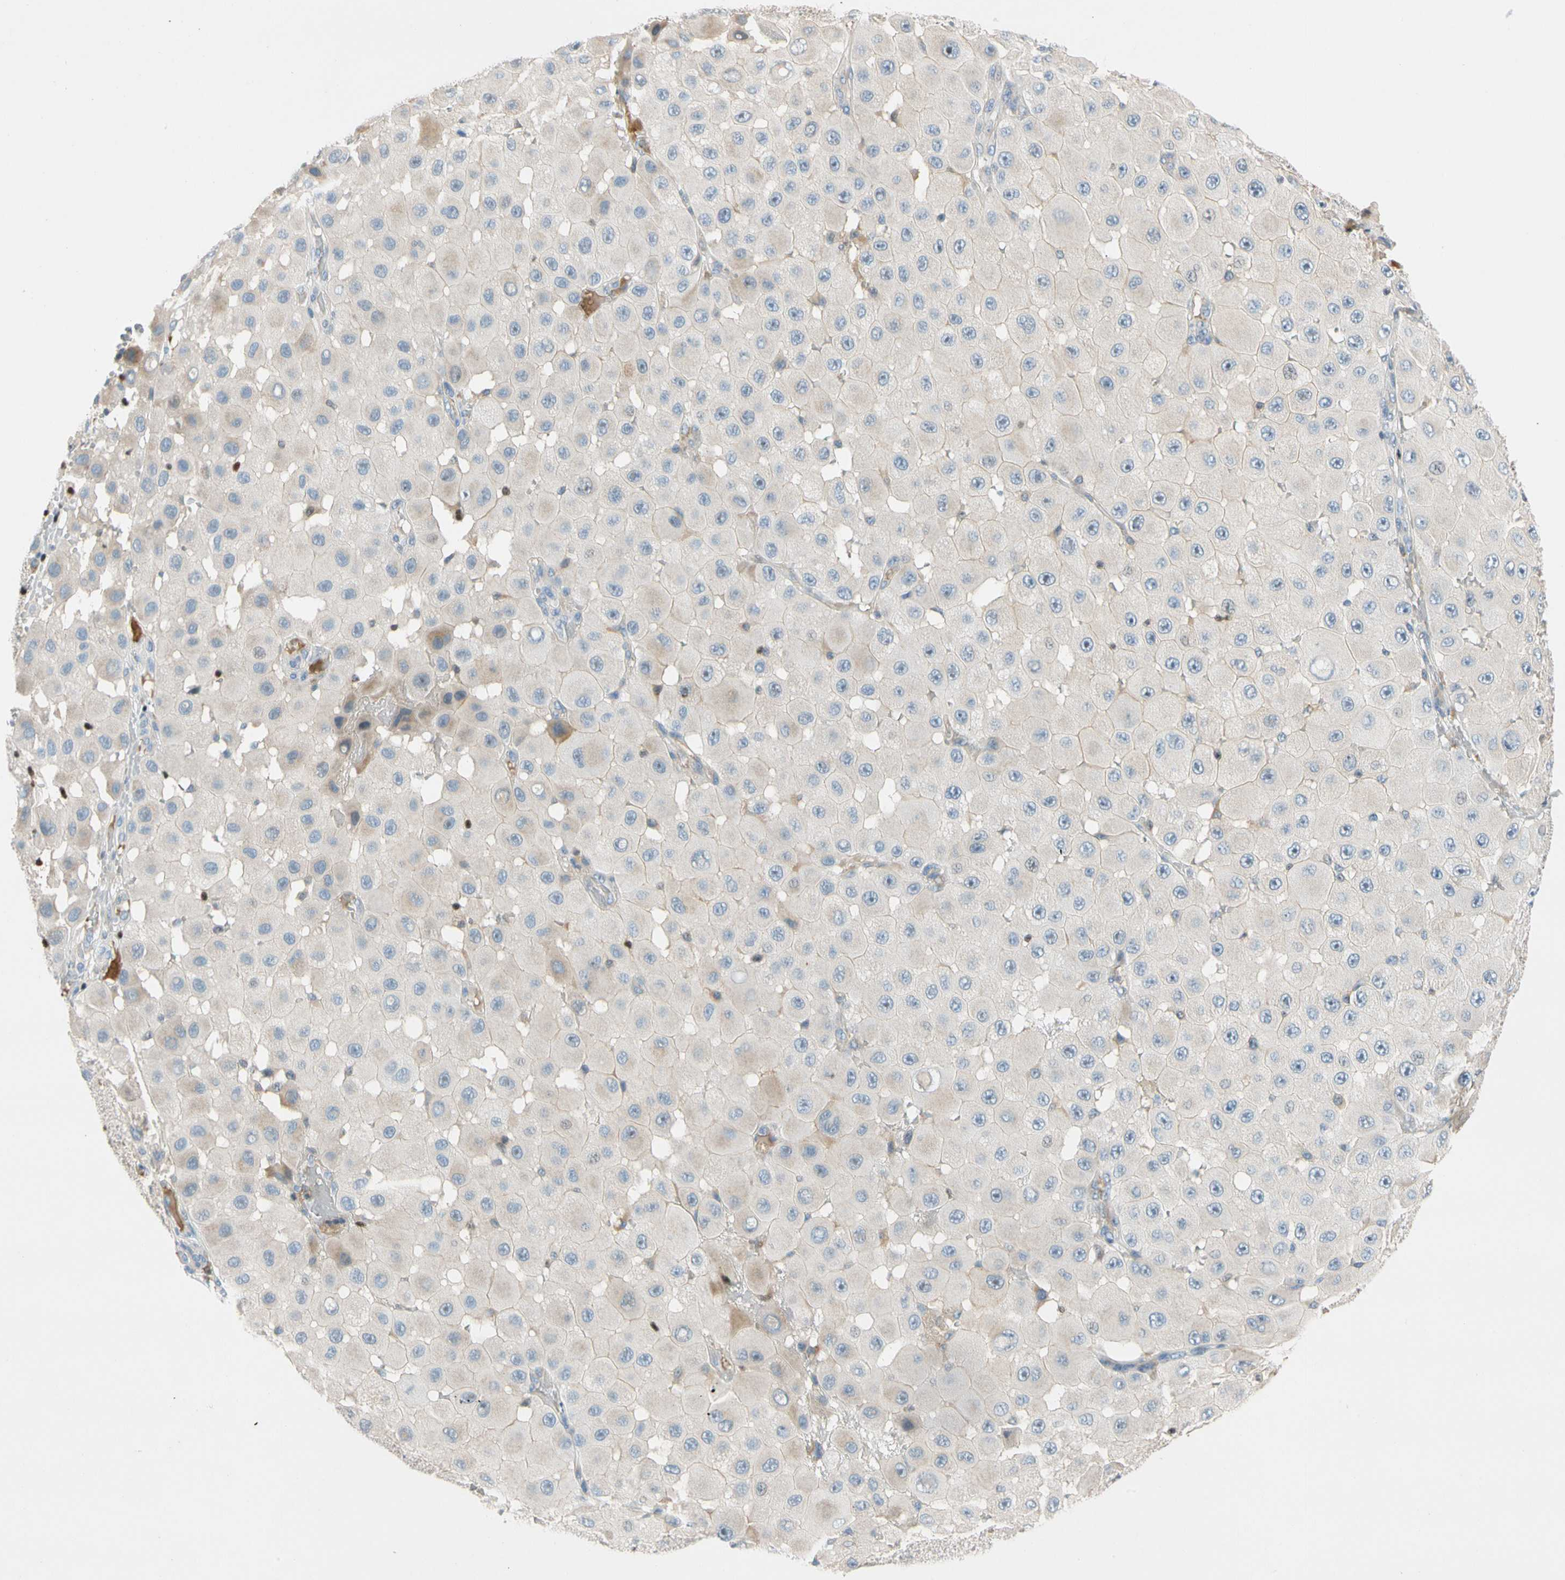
{"staining": {"intensity": "weak", "quantity": "<25%", "location": "cytoplasmic/membranous"}, "tissue": "melanoma", "cell_type": "Tumor cells", "image_type": "cancer", "snomed": [{"axis": "morphology", "description": "Malignant melanoma, NOS"}, {"axis": "topography", "description": "Skin"}], "caption": "Protein analysis of malignant melanoma displays no significant expression in tumor cells.", "gene": "SP140", "patient": {"sex": "female", "age": 81}}